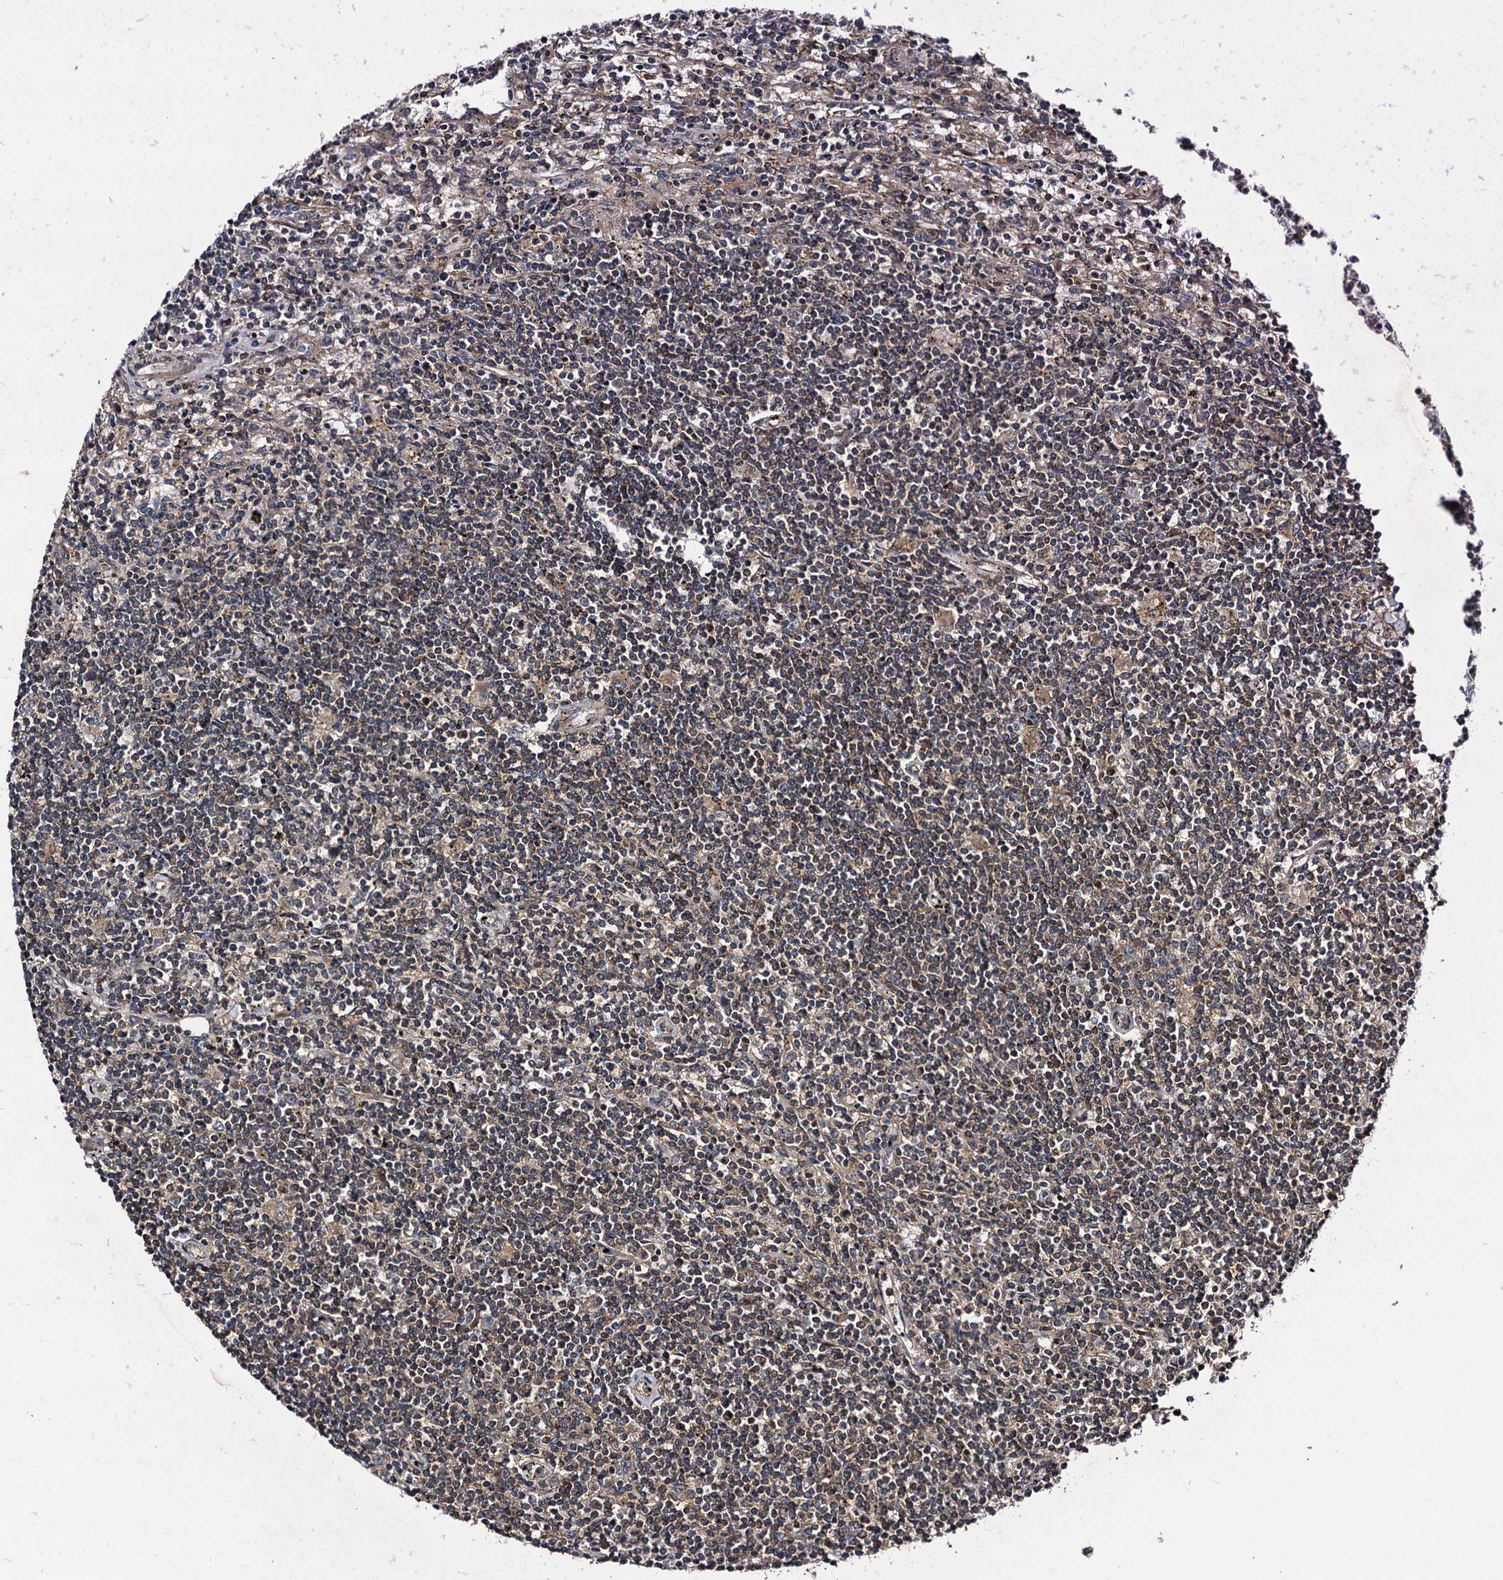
{"staining": {"intensity": "weak", "quantity": "<25%", "location": "cytoplasmic/membranous"}, "tissue": "lymphoma", "cell_type": "Tumor cells", "image_type": "cancer", "snomed": [{"axis": "morphology", "description": "Malignant lymphoma, non-Hodgkin's type, Low grade"}, {"axis": "topography", "description": "Spleen"}], "caption": "Tumor cells show no significant expression in lymphoma.", "gene": "KXD1", "patient": {"sex": "male", "age": 76}}